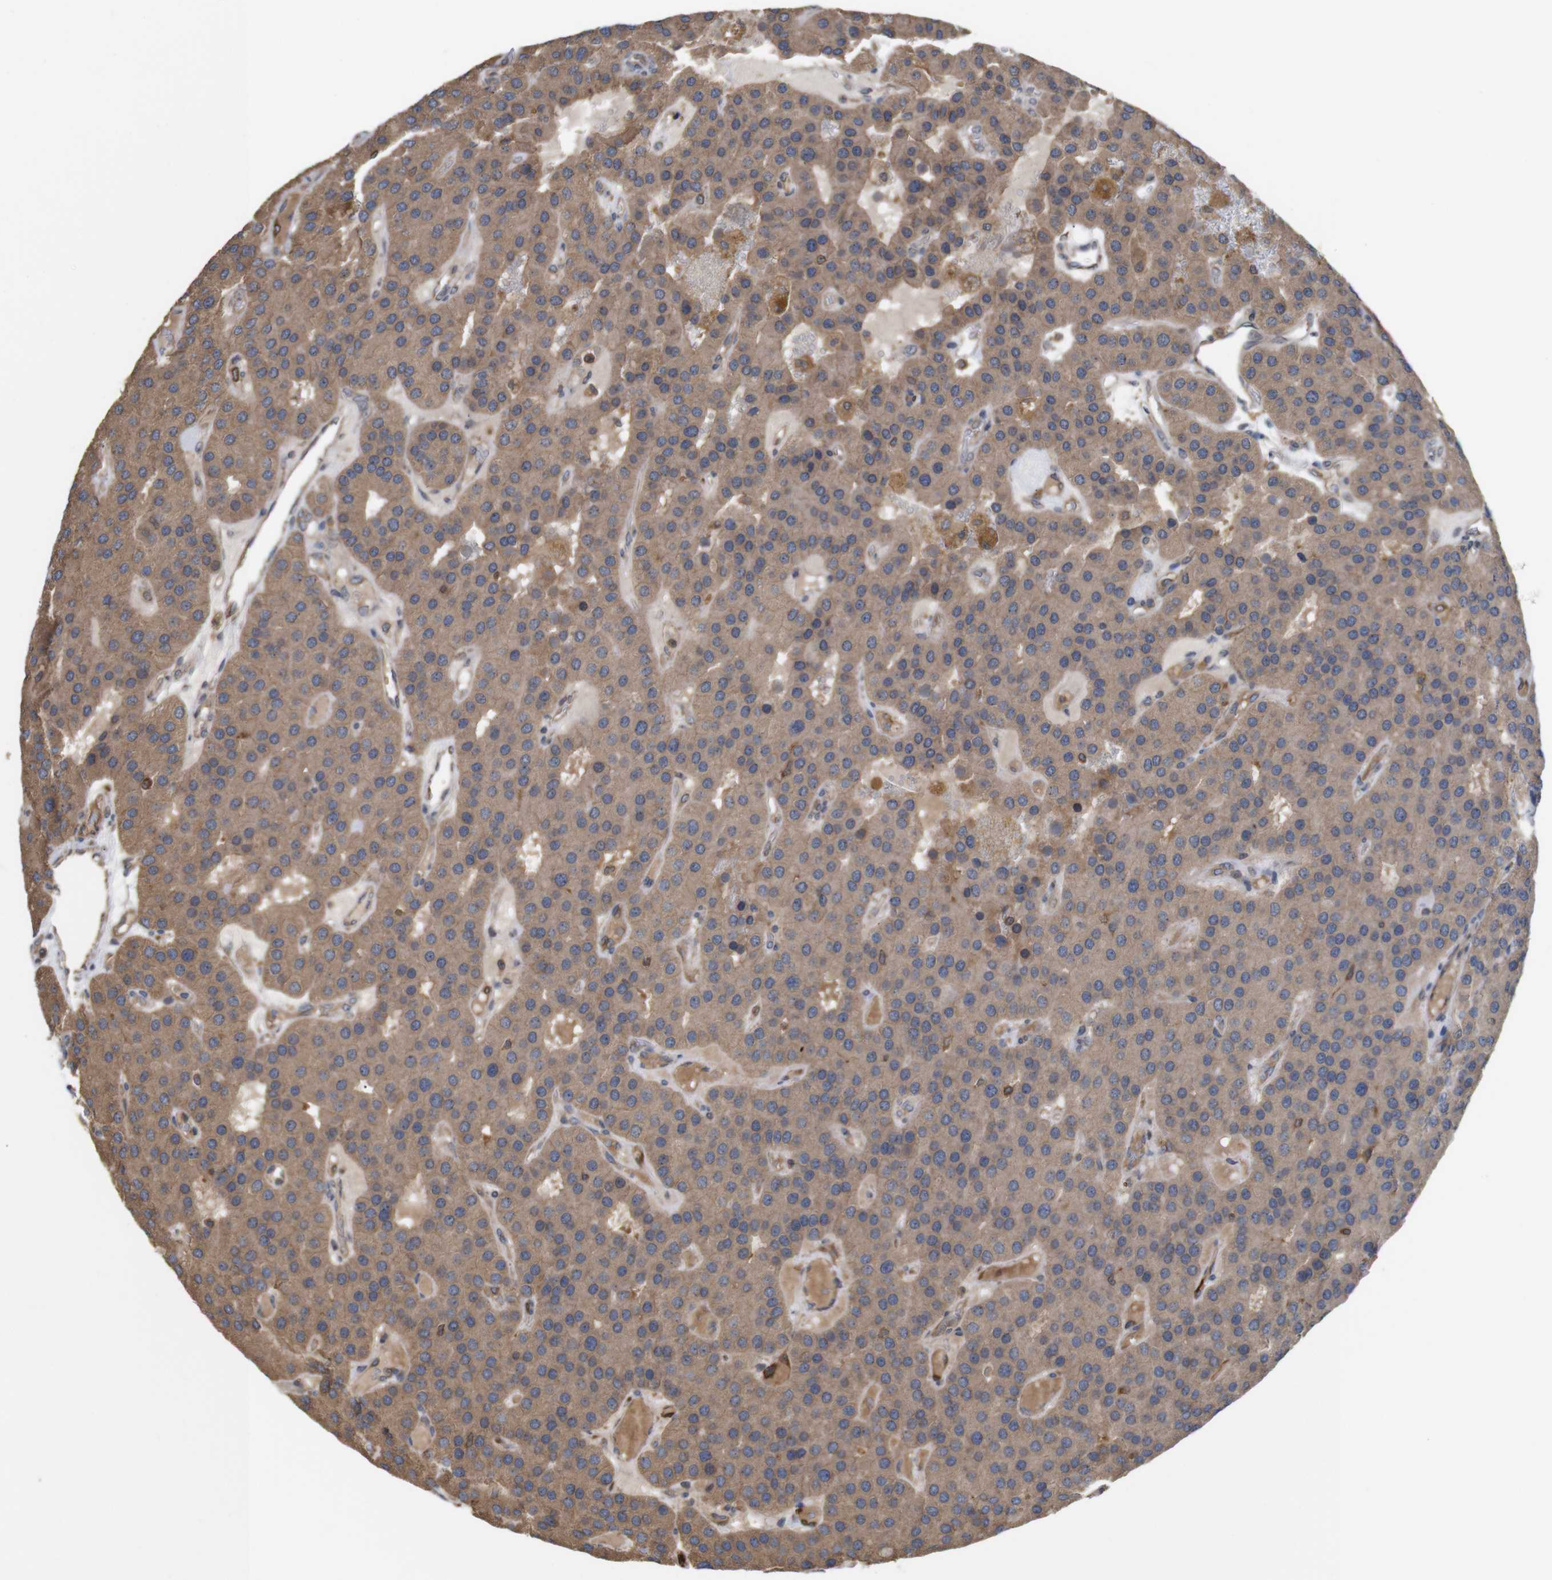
{"staining": {"intensity": "moderate", "quantity": ">75%", "location": "cytoplasmic/membranous"}, "tissue": "parathyroid gland", "cell_type": "Glandular cells", "image_type": "normal", "snomed": [{"axis": "morphology", "description": "Normal tissue, NOS"}, {"axis": "morphology", "description": "Adenoma, NOS"}, {"axis": "topography", "description": "Parathyroid gland"}], "caption": "Immunohistochemistry (IHC) of benign parathyroid gland displays medium levels of moderate cytoplasmic/membranous positivity in about >75% of glandular cells.", "gene": "TIAM1", "patient": {"sex": "female", "age": 86}}